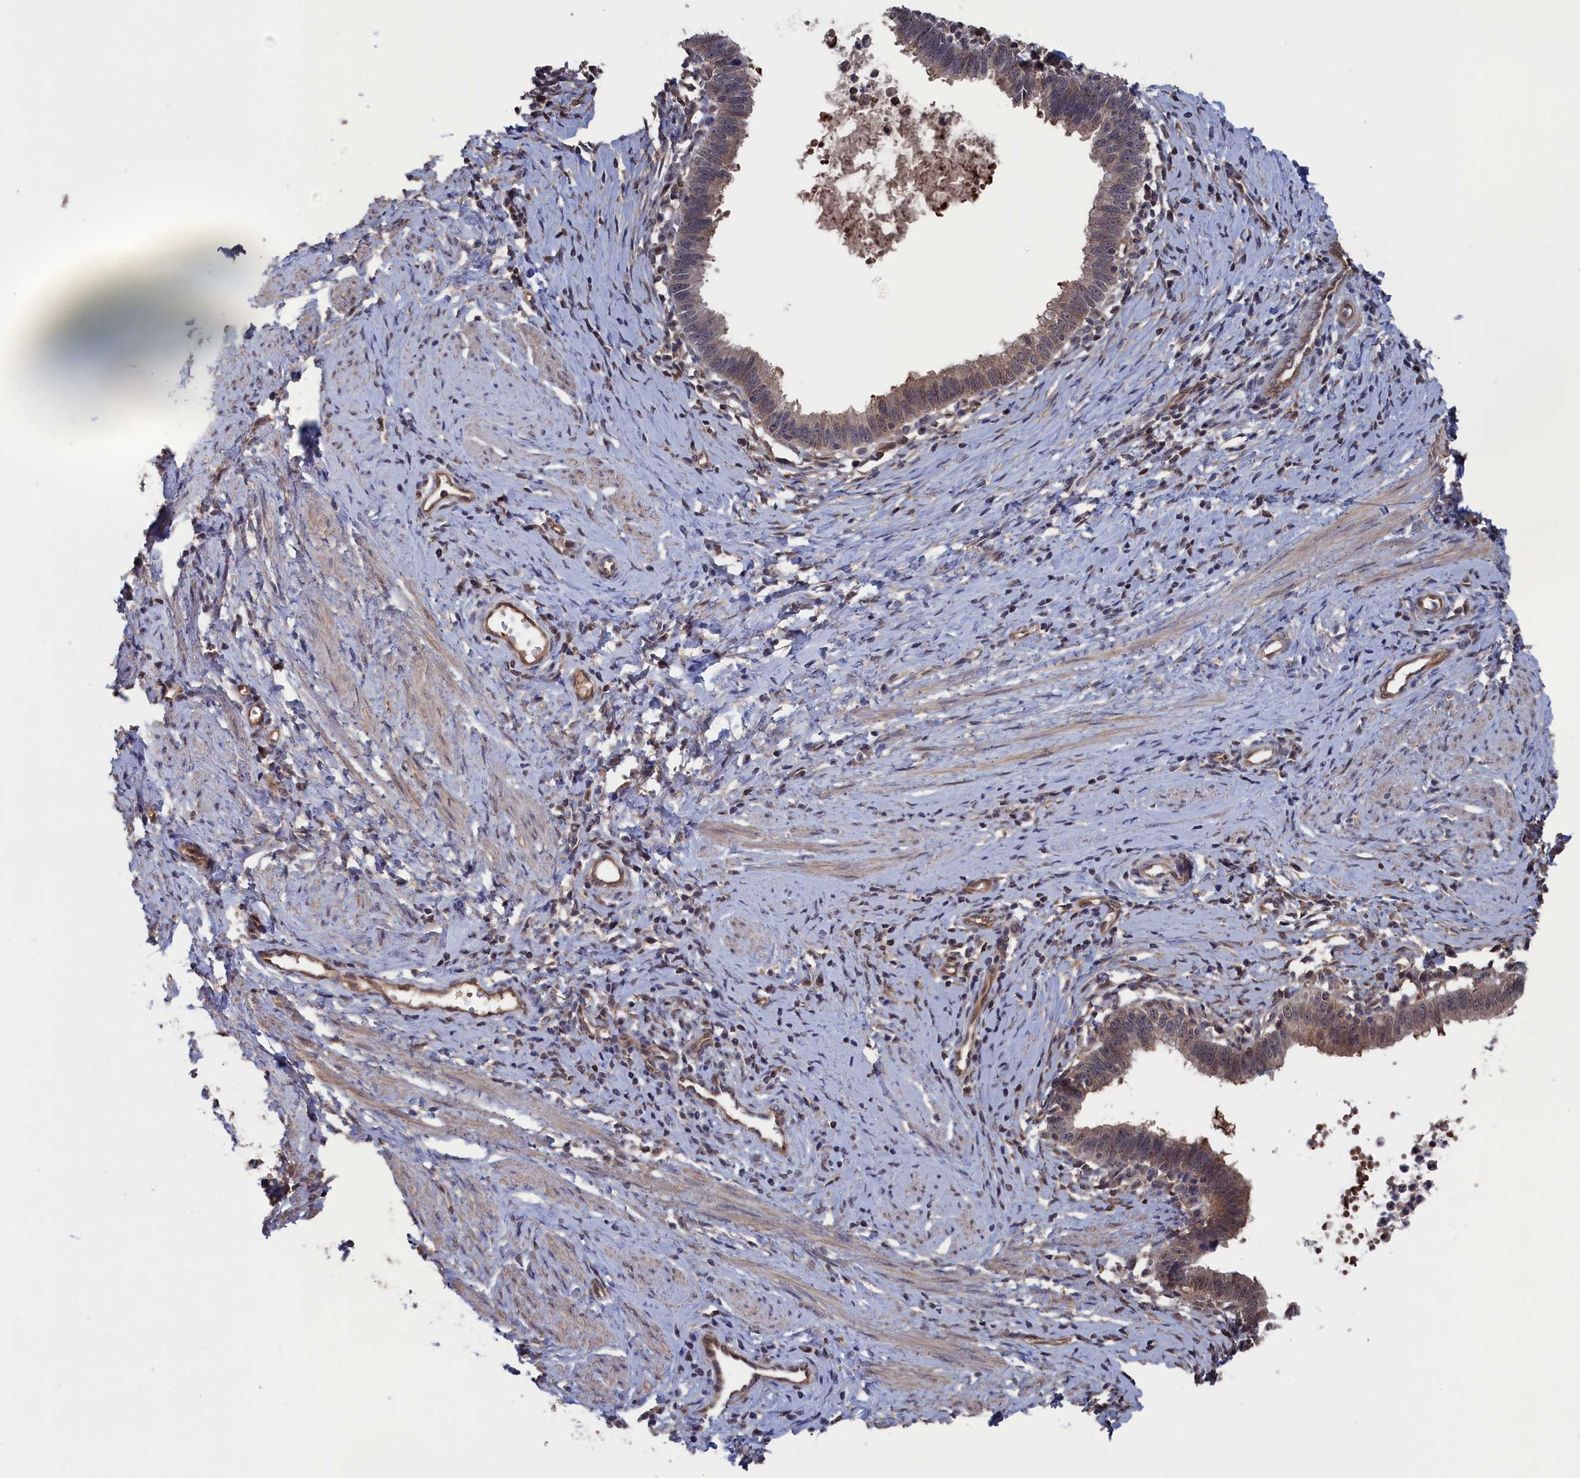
{"staining": {"intensity": "weak", "quantity": ">75%", "location": "cytoplasmic/membranous,nuclear"}, "tissue": "cervical cancer", "cell_type": "Tumor cells", "image_type": "cancer", "snomed": [{"axis": "morphology", "description": "Adenocarcinoma, NOS"}, {"axis": "topography", "description": "Cervix"}], "caption": "Protein expression analysis of cervical adenocarcinoma demonstrates weak cytoplasmic/membranous and nuclear positivity in about >75% of tumor cells.", "gene": "NUTF2", "patient": {"sex": "female", "age": 36}}